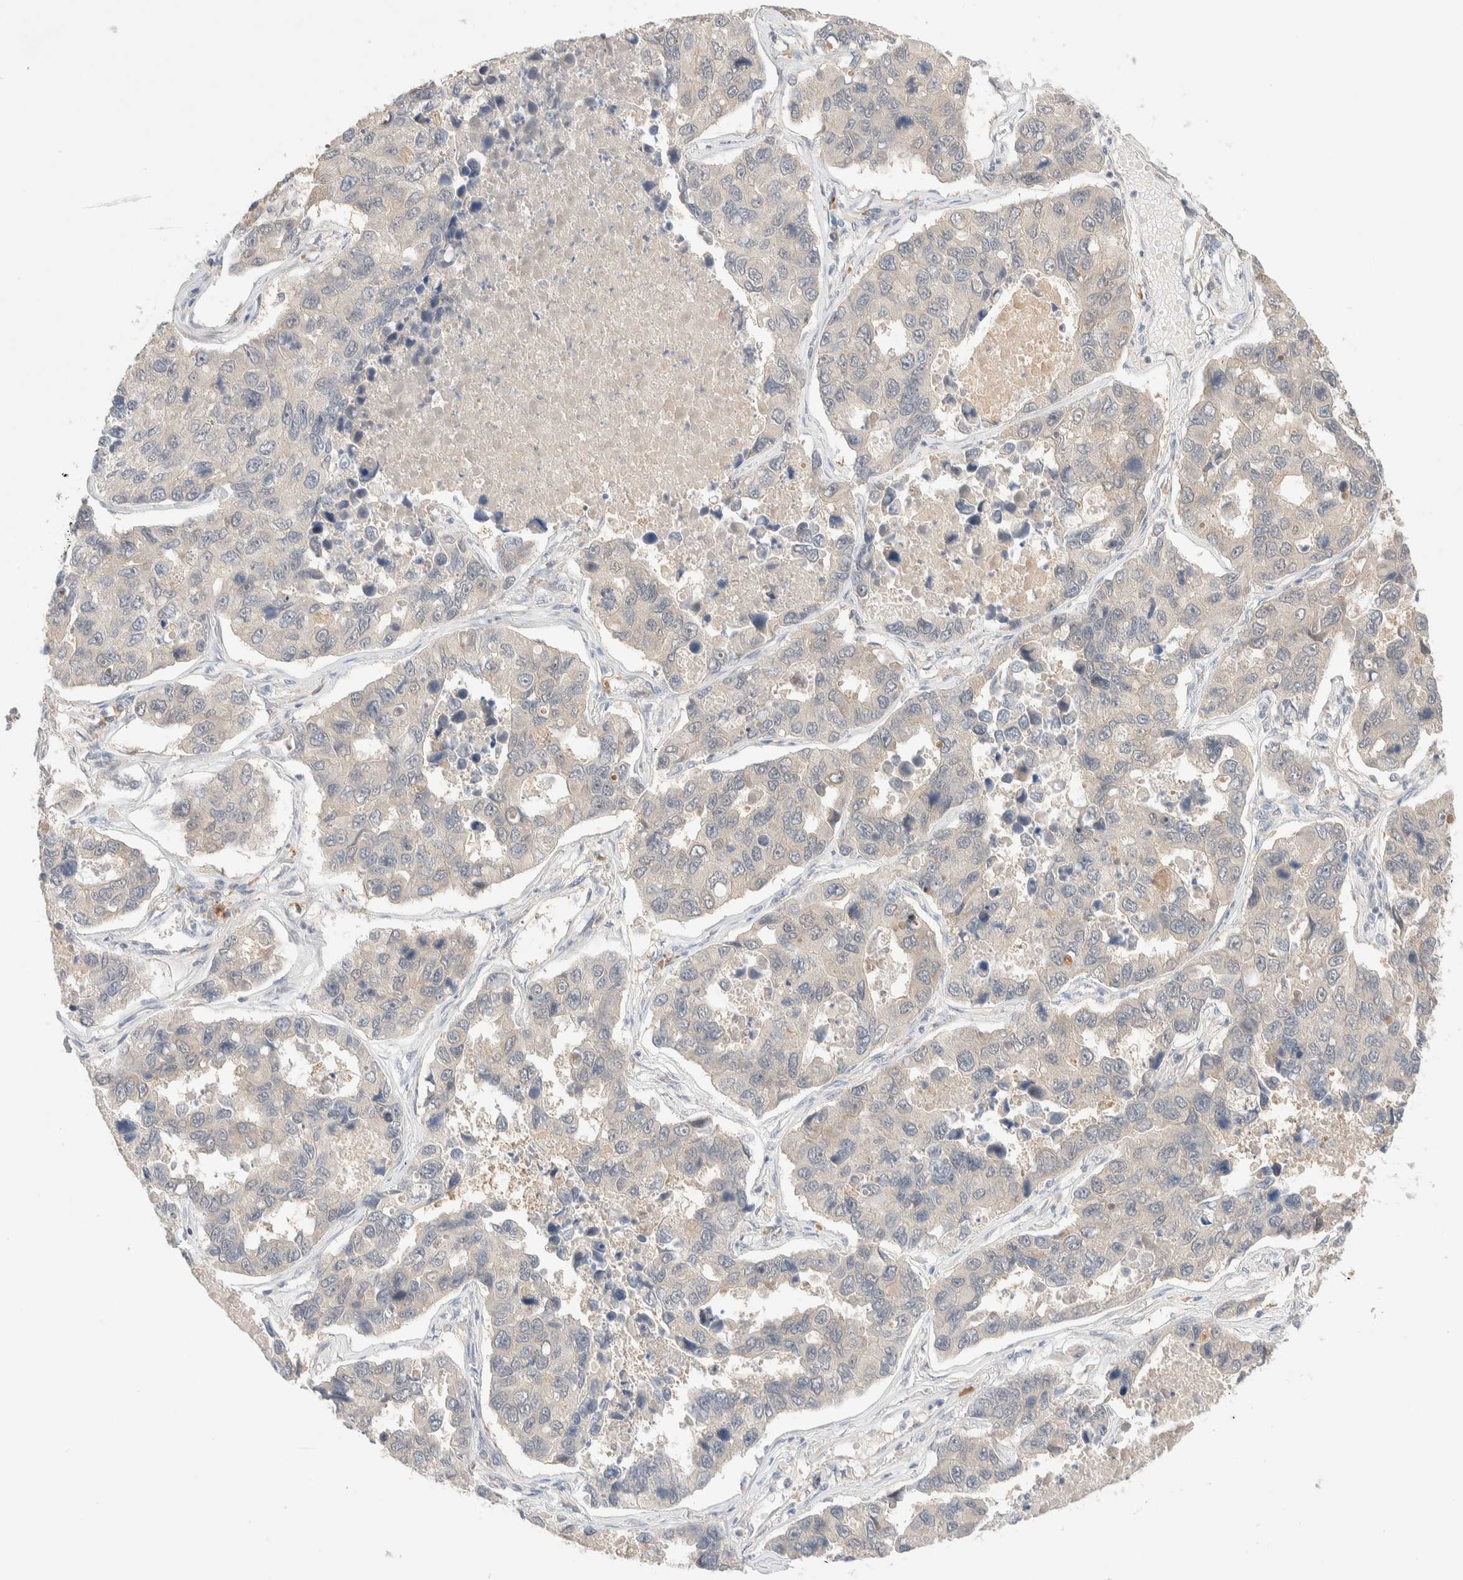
{"staining": {"intensity": "negative", "quantity": "none", "location": "none"}, "tissue": "lung cancer", "cell_type": "Tumor cells", "image_type": "cancer", "snomed": [{"axis": "morphology", "description": "Adenocarcinoma, NOS"}, {"axis": "topography", "description": "Lung"}], "caption": "A photomicrograph of lung cancer (adenocarcinoma) stained for a protein reveals no brown staining in tumor cells.", "gene": "CHKA", "patient": {"sex": "male", "age": 64}}